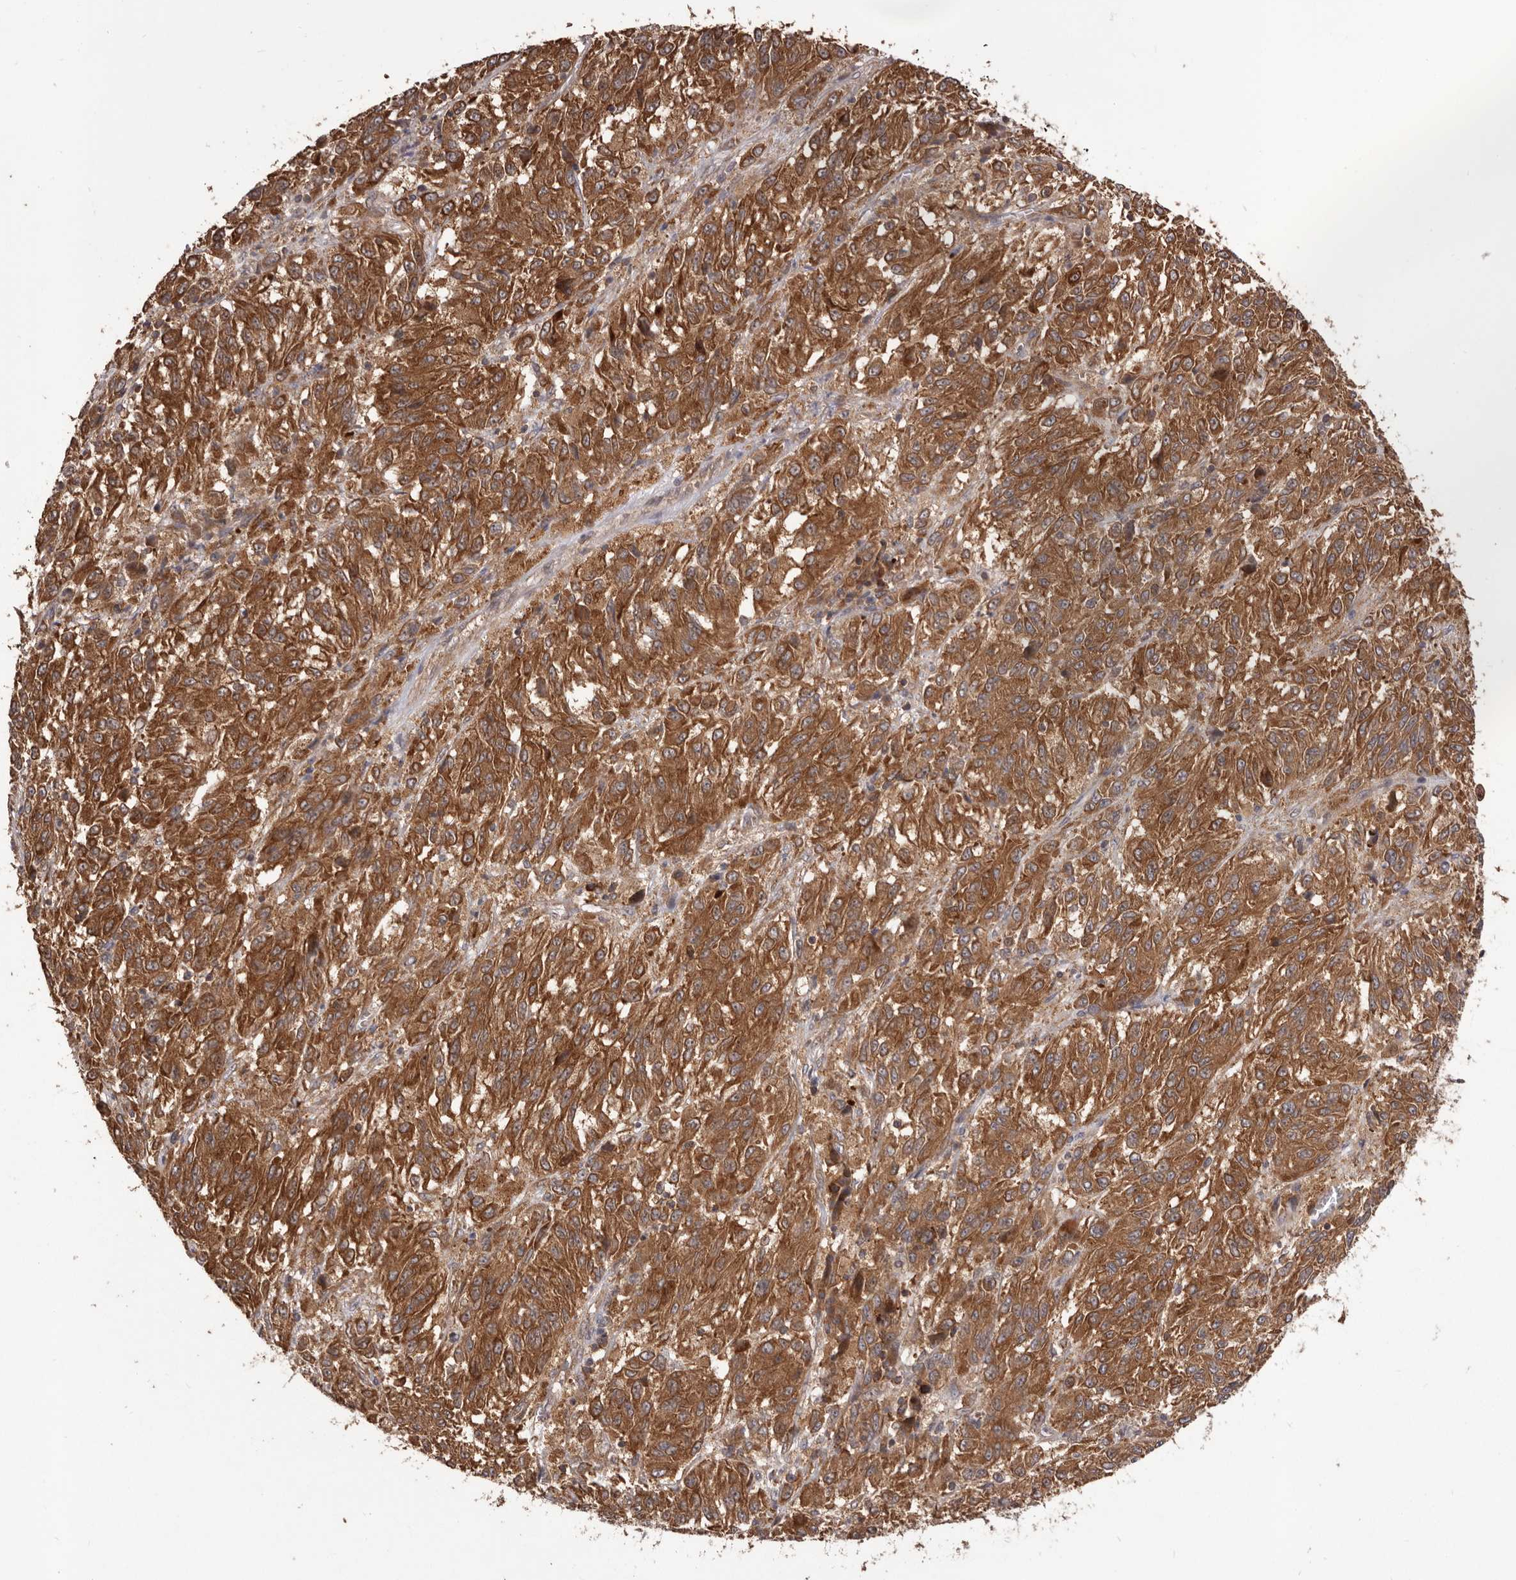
{"staining": {"intensity": "moderate", "quantity": ">75%", "location": "cytoplasmic/membranous"}, "tissue": "melanoma", "cell_type": "Tumor cells", "image_type": "cancer", "snomed": [{"axis": "morphology", "description": "Malignant melanoma, Metastatic site"}, {"axis": "topography", "description": "Lung"}], "caption": "The photomicrograph shows a brown stain indicating the presence of a protein in the cytoplasmic/membranous of tumor cells in melanoma.", "gene": "HBS1L", "patient": {"sex": "male", "age": 64}}